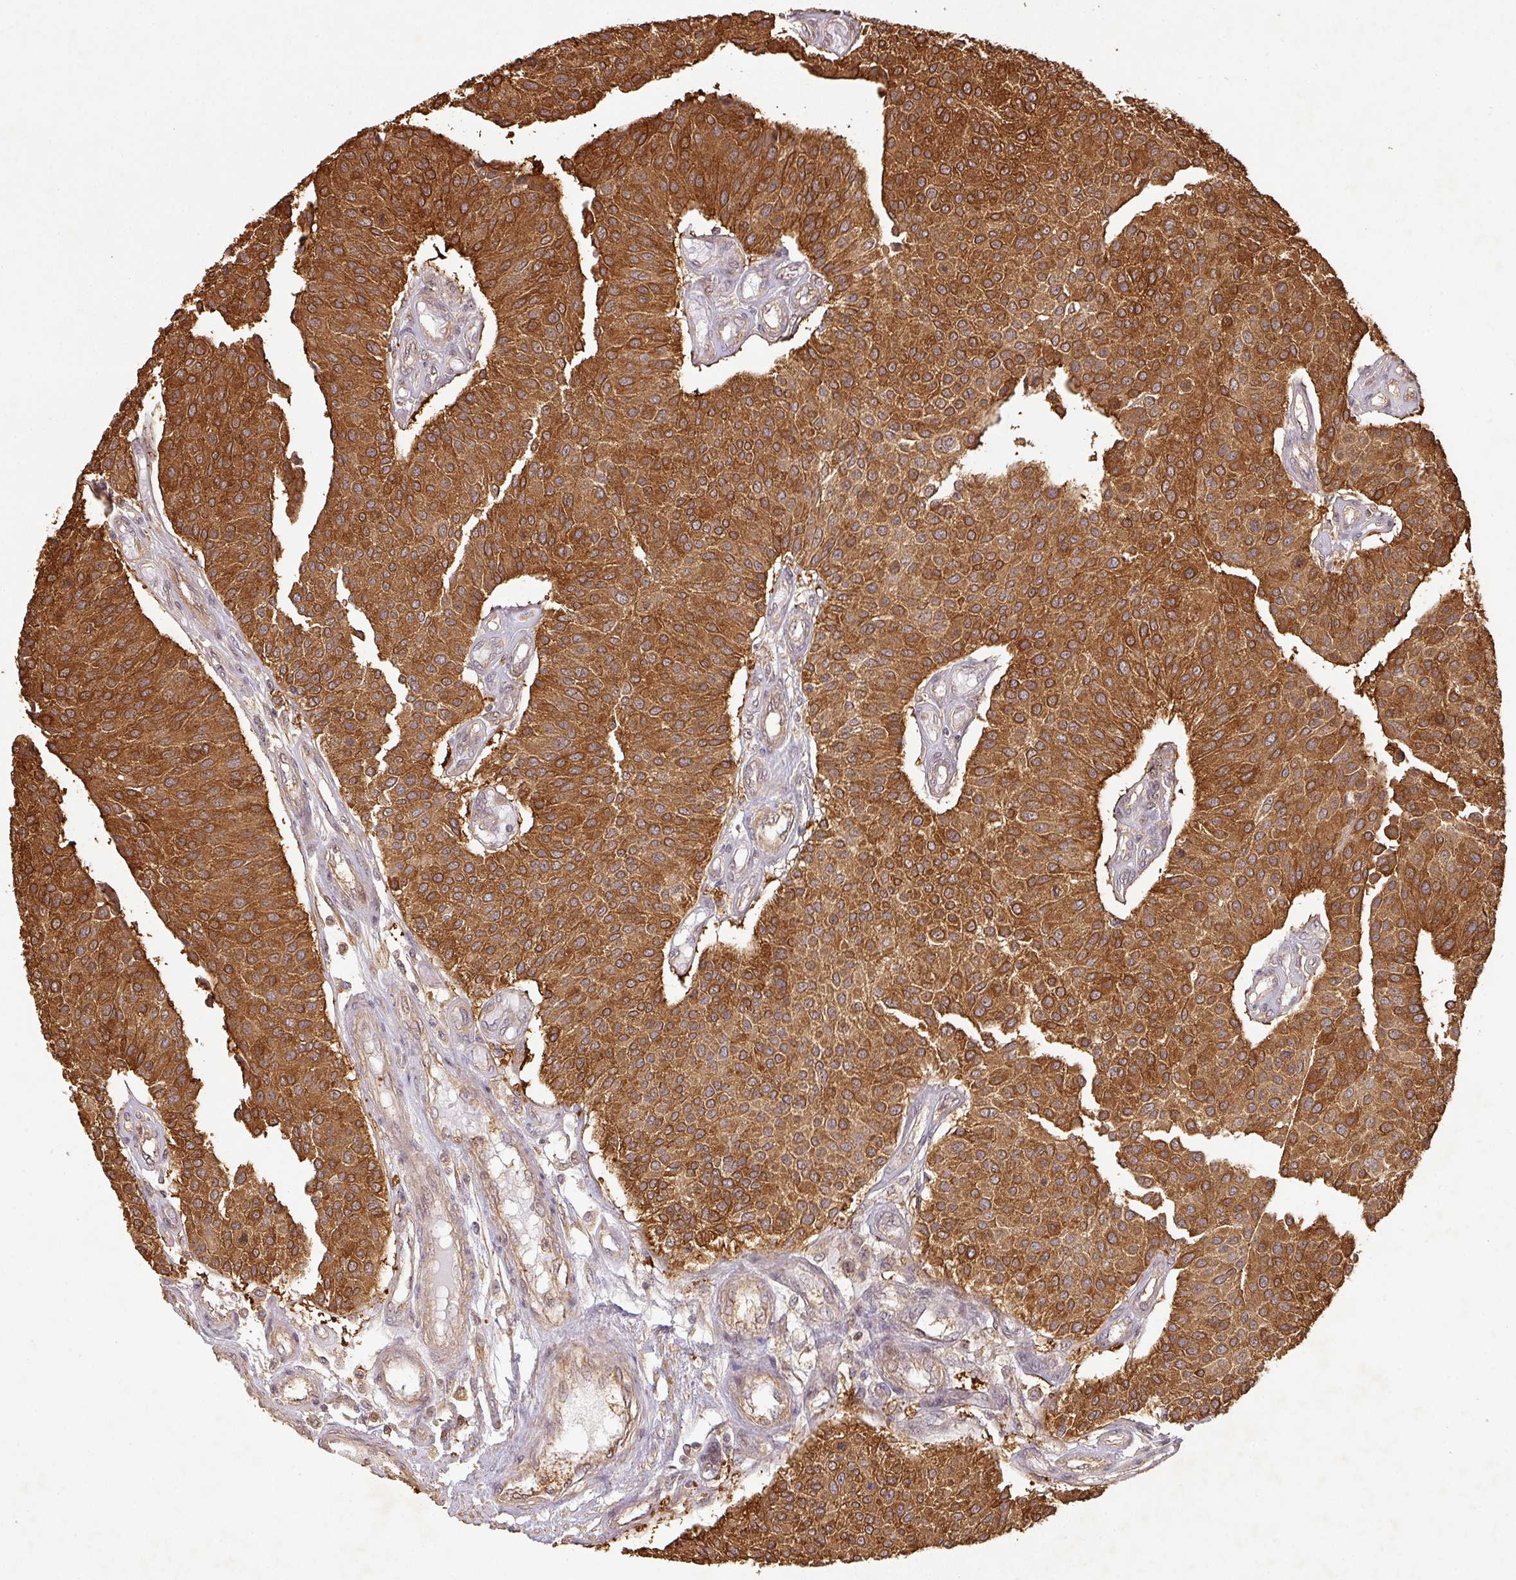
{"staining": {"intensity": "strong", "quantity": ">75%", "location": "cytoplasmic/membranous,nuclear"}, "tissue": "urothelial cancer", "cell_type": "Tumor cells", "image_type": "cancer", "snomed": [{"axis": "morphology", "description": "Urothelial carcinoma, NOS"}, {"axis": "topography", "description": "Urinary bladder"}], "caption": "Protein analysis of urothelial cancer tissue exhibits strong cytoplasmic/membranous and nuclear staining in approximately >75% of tumor cells.", "gene": "ZNF322", "patient": {"sex": "male", "age": 55}}